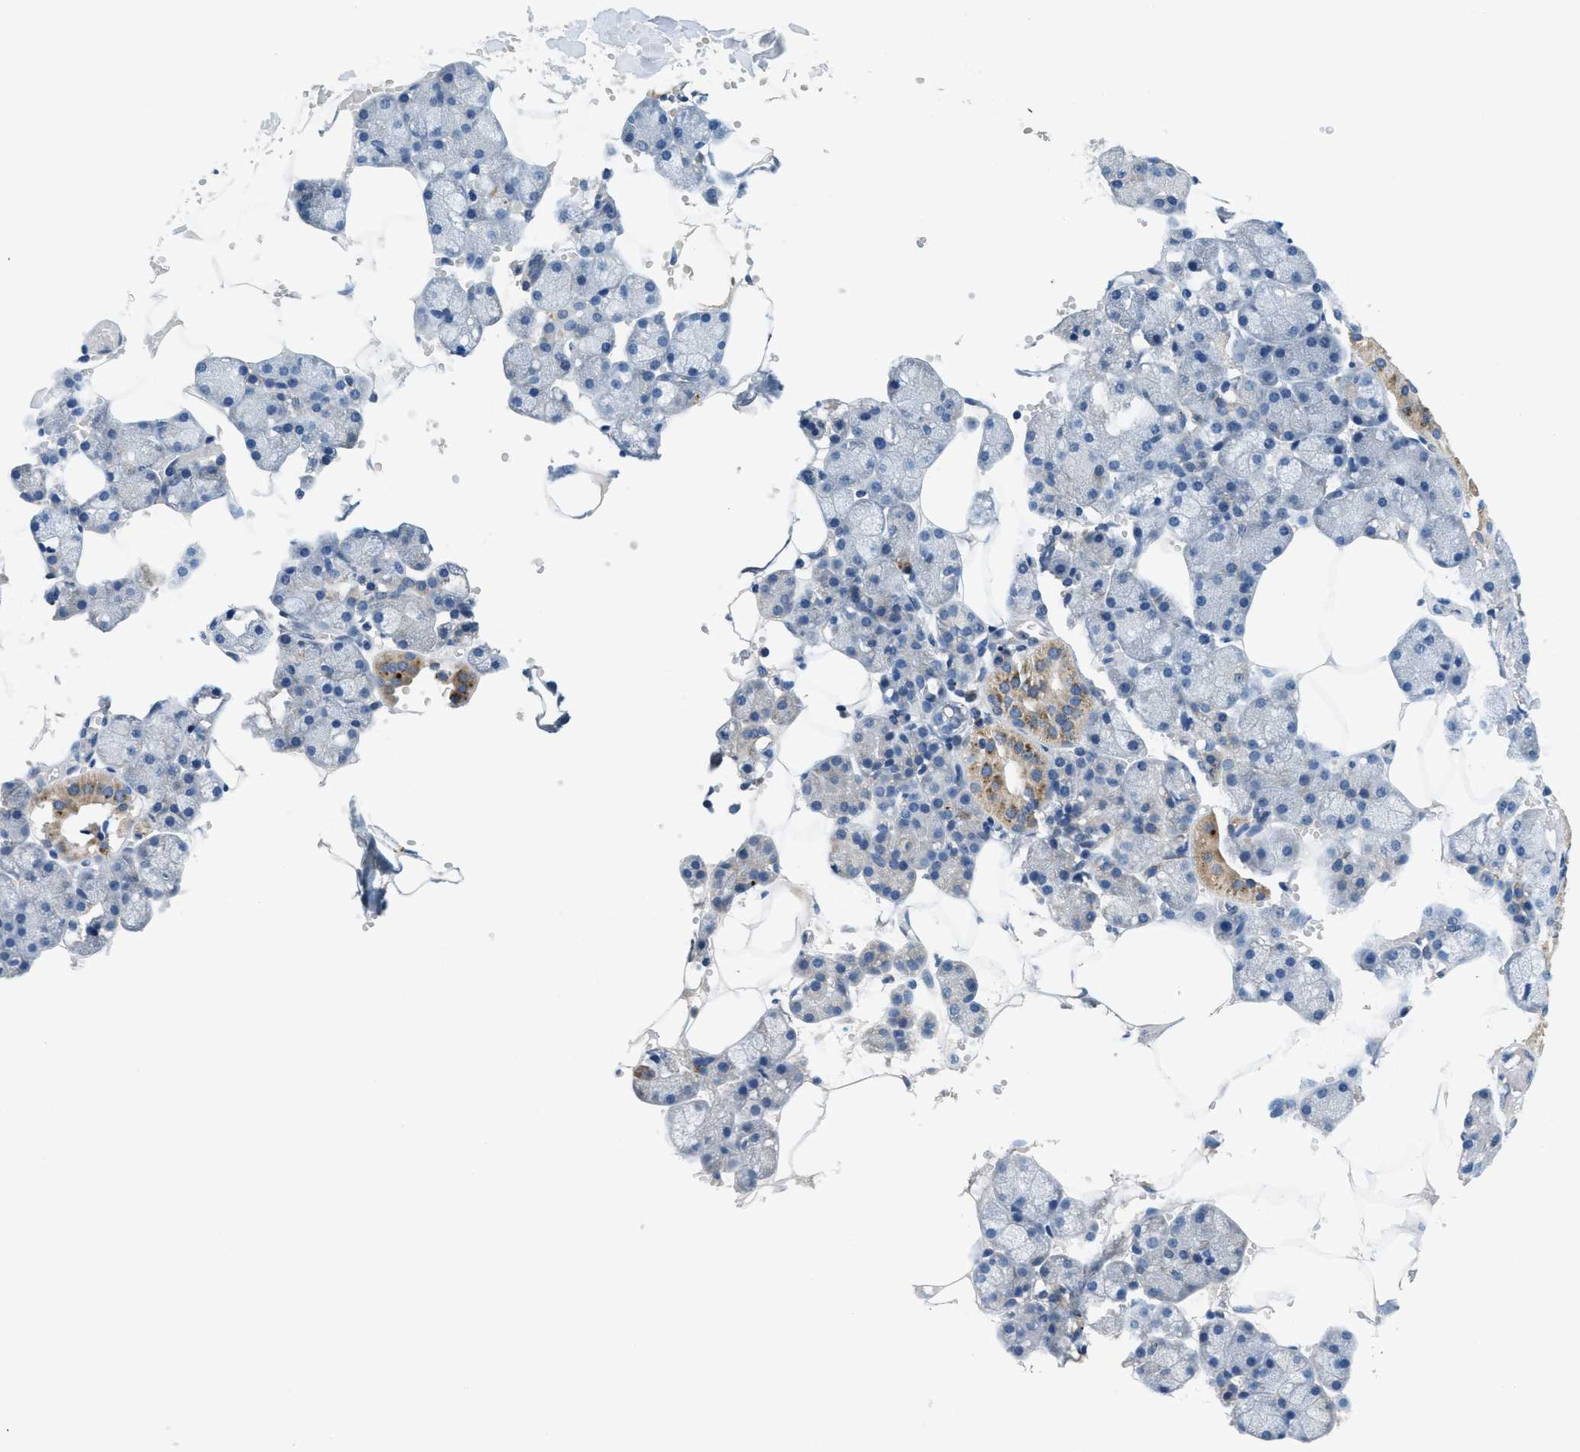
{"staining": {"intensity": "strong", "quantity": "<25%", "location": "cytoplasmic/membranous"}, "tissue": "salivary gland", "cell_type": "Glandular cells", "image_type": "normal", "snomed": [{"axis": "morphology", "description": "Normal tissue, NOS"}, {"axis": "topography", "description": "Salivary gland"}], "caption": "This is a micrograph of immunohistochemistry (IHC) staining of unremarkable salivary gland, which shows strong positivity in the cytoplasmic/membranous of glandular cells.", "gene": "PNKD", "patient": {"sex": "male", "age": 62}}